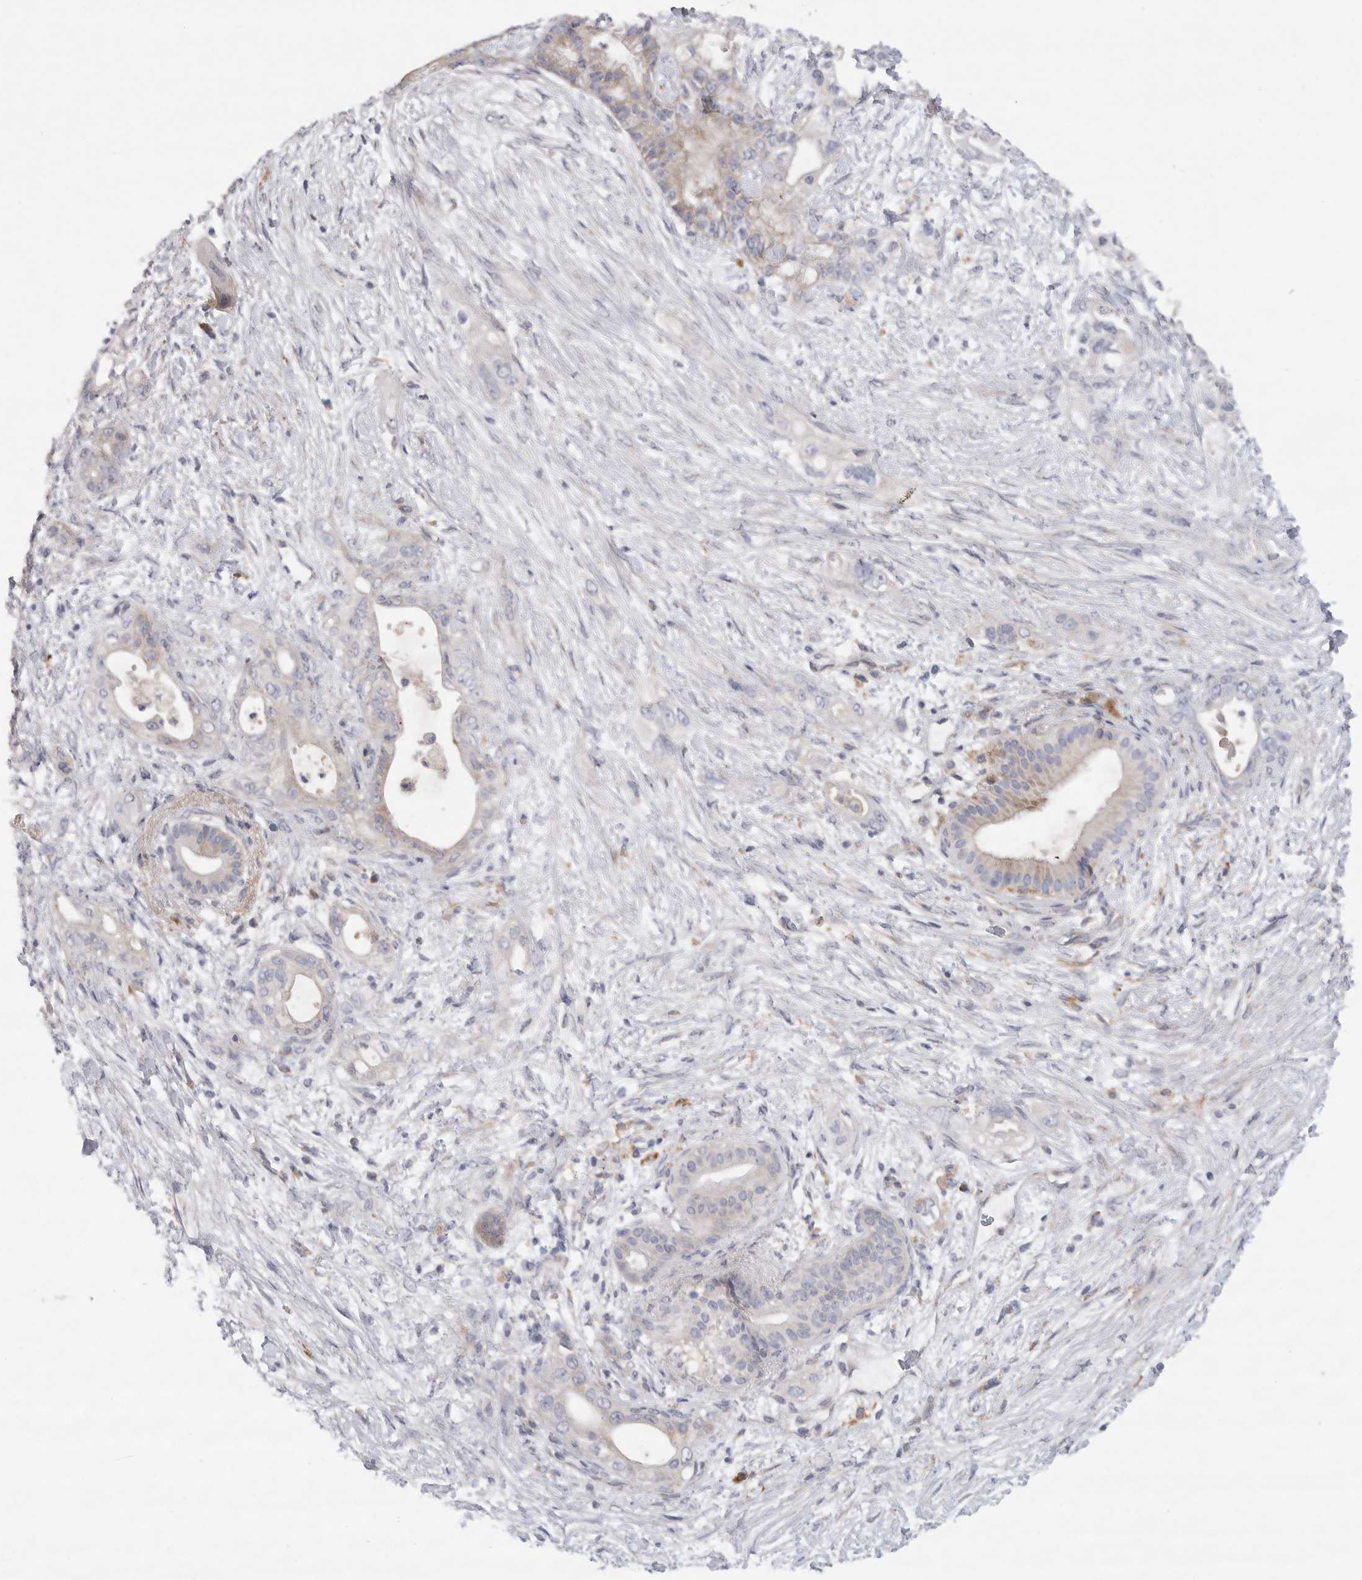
{"staining": {"intensity": "moderate", "quantity": "25%-75%", "location": "cytoplasmic/membranous"}, "tissue": "pancreatic cancer", "cell_type": "Tumor cells", "image_type": "cancer", "snomed": [{"axis": "morphology", "description": "Adenocarcinoma, NOS"}, {"axis": "topography", "description": "Pancreas"}], "caption": "This micrograph shows immunohistochemistry (IHC) staining of pancreatic cancer, with medium moderate cytoplasmic/membranous expression in about 25%-75% of tumor cells.", "gene": "EDEM3", "patient": {"sex": "male", "age": 53}}